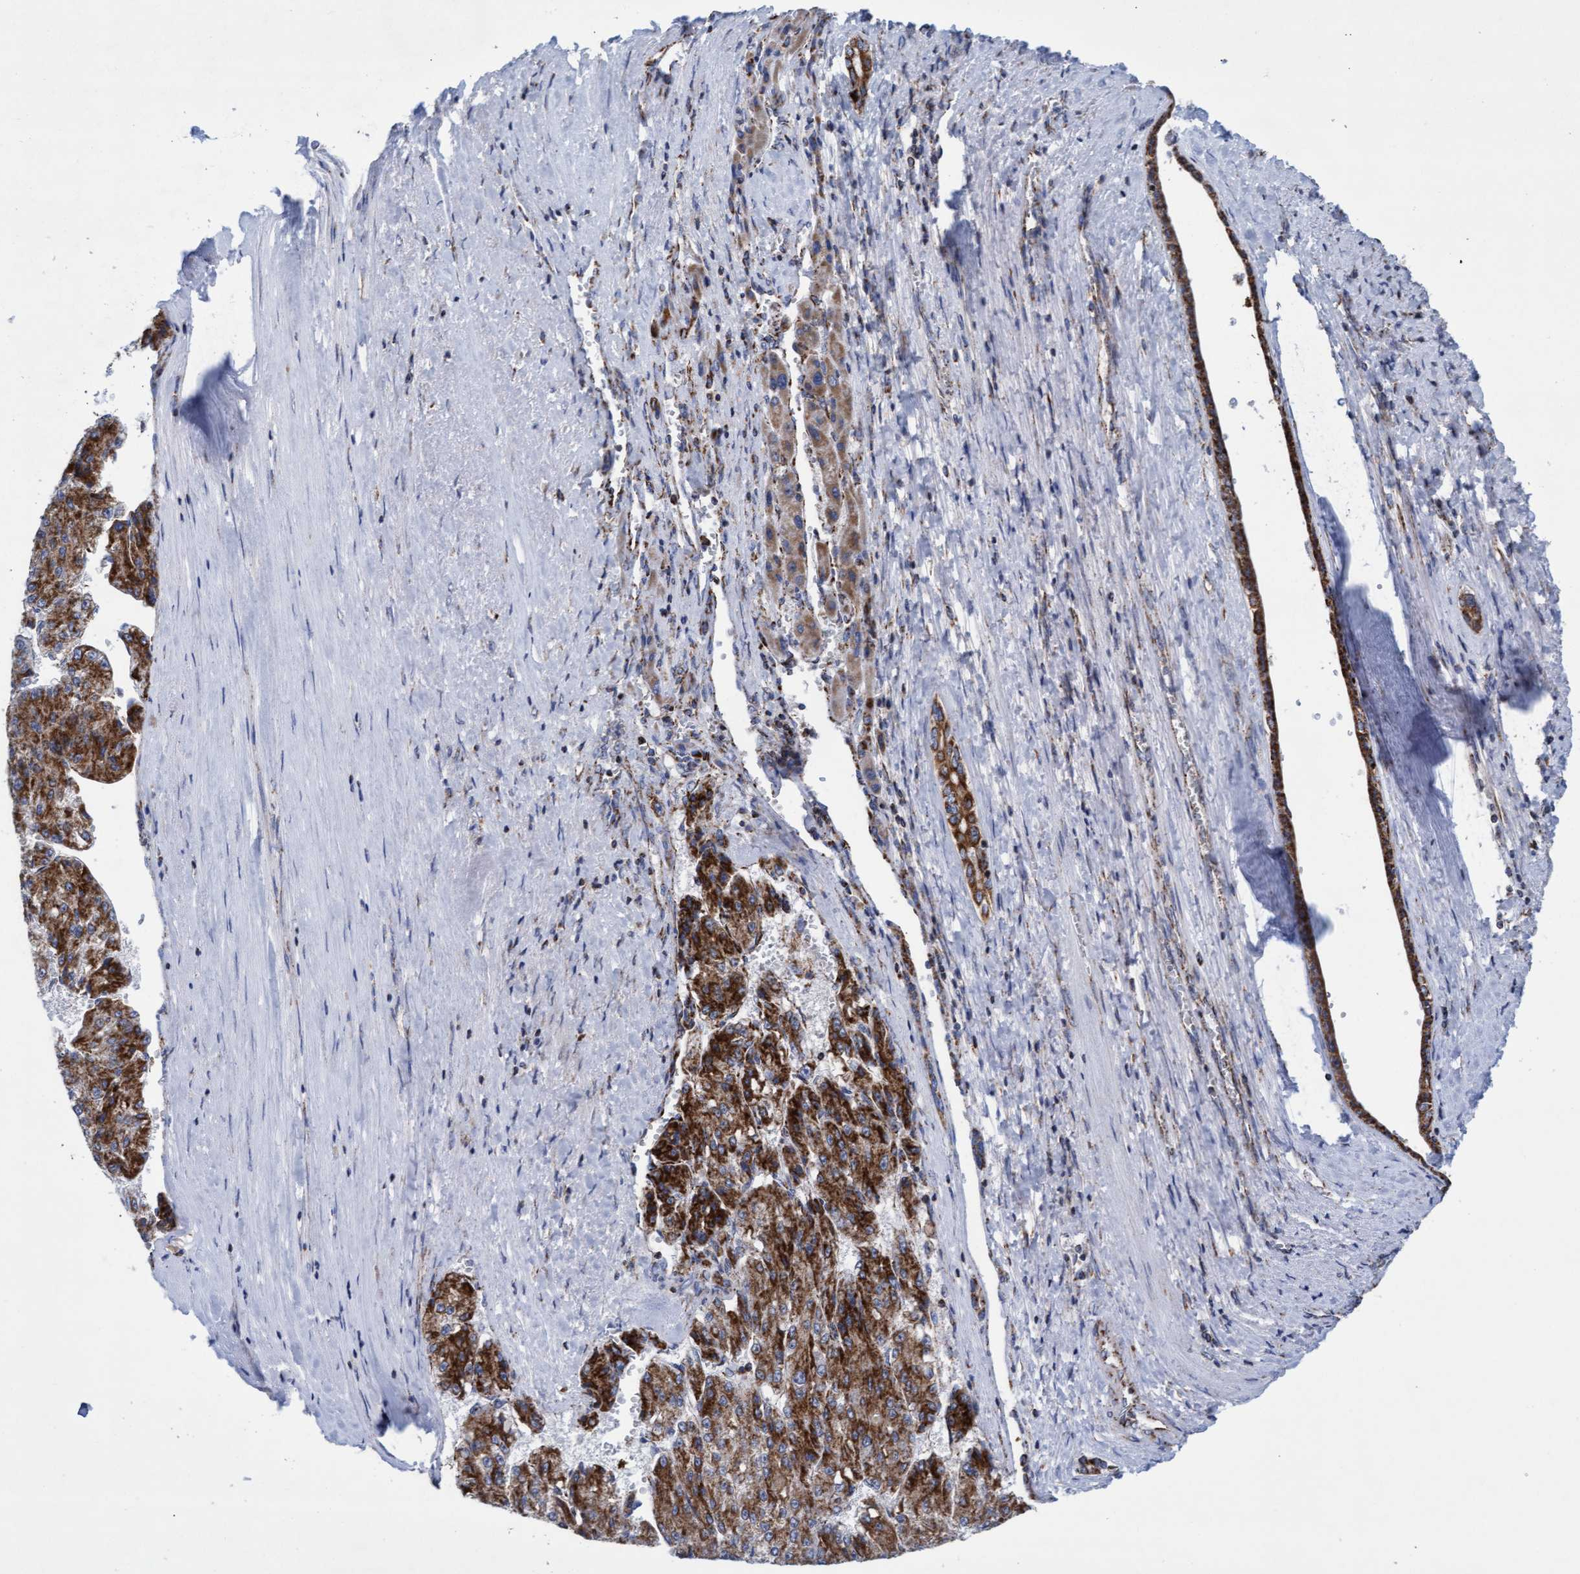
{"staining": {"intensity": "moderate", "quantity": ">75%", "location": "cytoplasmic/membranous"}, "tissue": "liver cancer", "cell_type": "Tumor cells", "image_type": "cancer", "snomed": [{"axis": "morphology", "description": "Carcinoma, Hepatocellular, NOS"}, {"axis": "topography", "description": "Liver"}], "caption": "Liver cancer (hepatocellular carcinoma) tissue reveals moderate cytoplasmic/membranous positivity in approximately >75% of tumor cells, visualized by immunohistochemistry.", "gene": "MRPL38", "patient": {"sex": "female", "age": 73}}